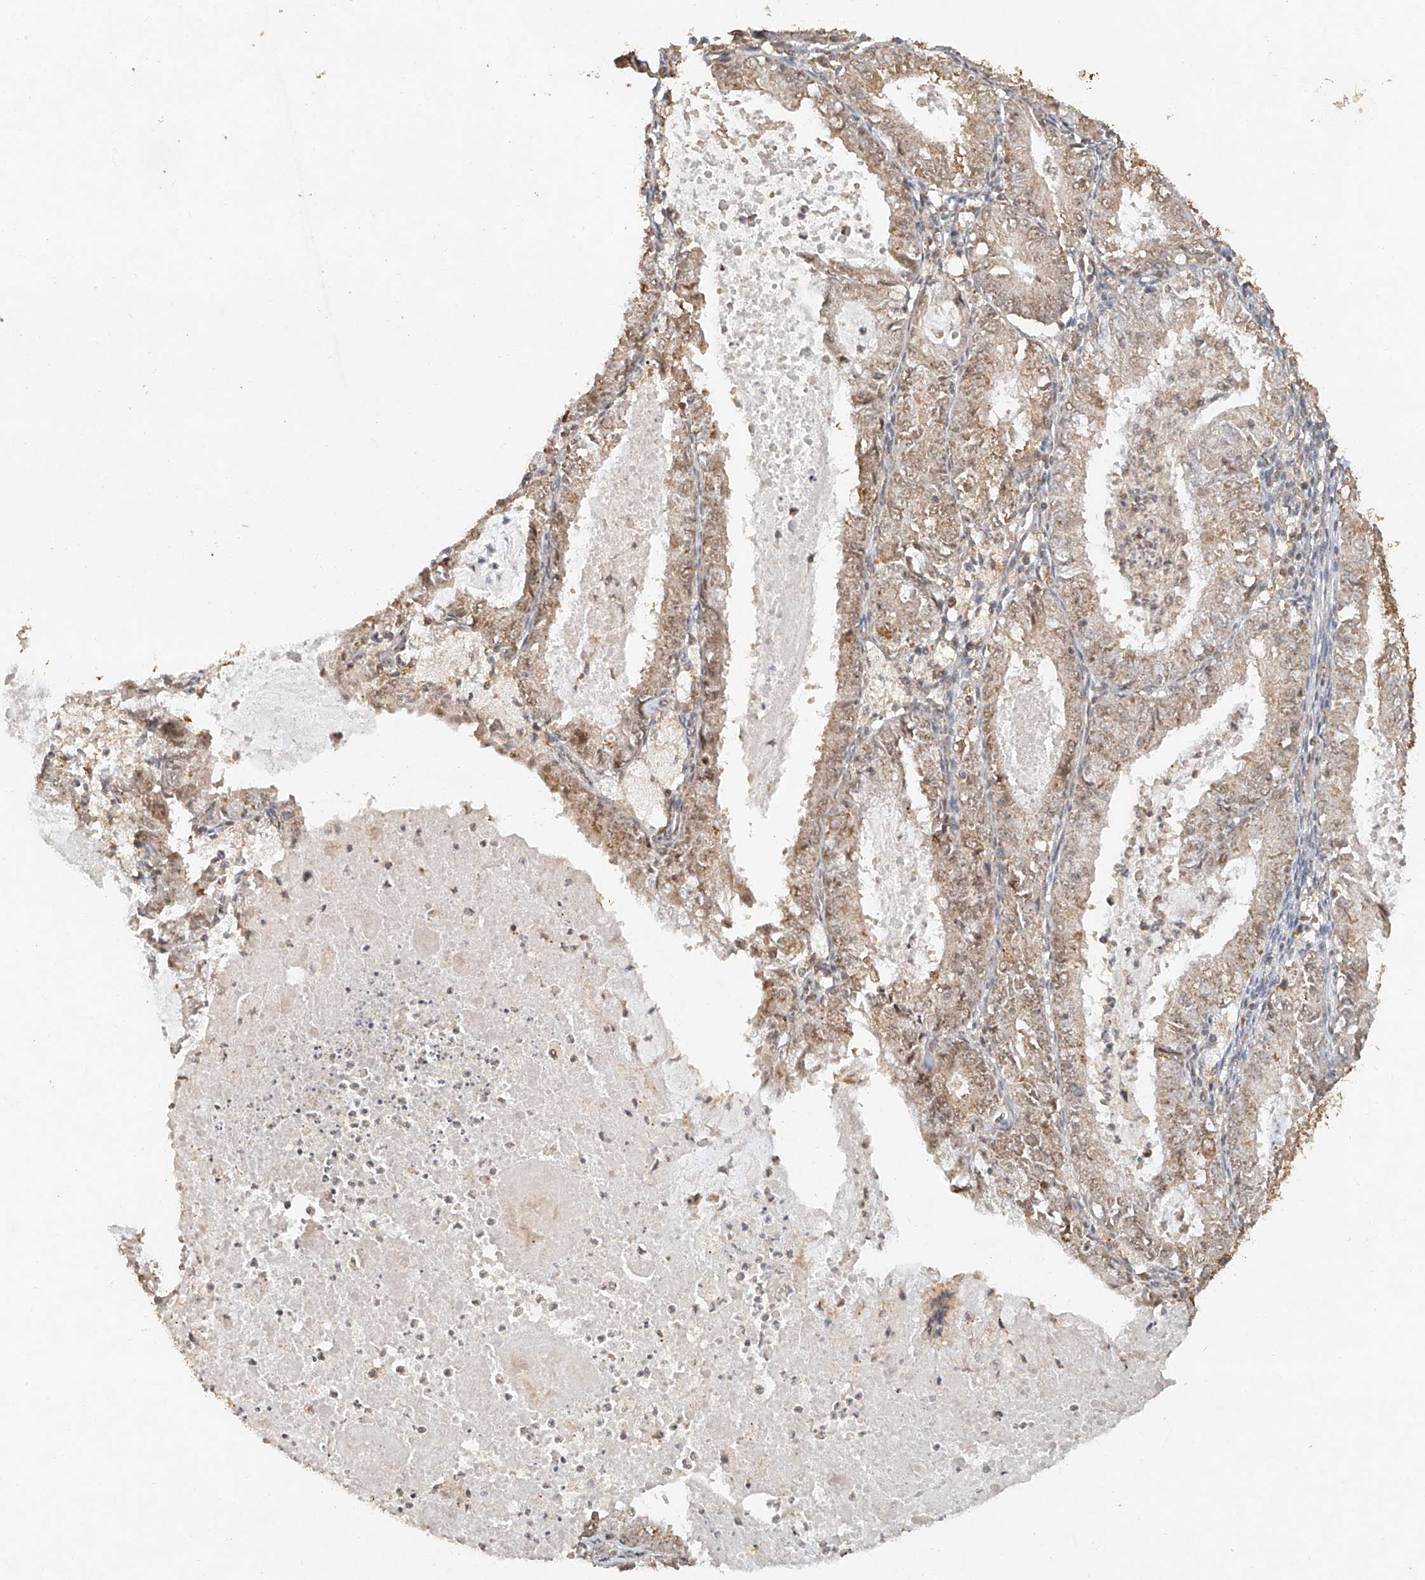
{"staining": {"intensity": "moderate", "quantity": ">75%", "location": "cytoplasmic/membranous"}, "tissue": "endometrial cancer", "cell_type": "Tumor cells", "image_type": "cancer", "snomed": [{"axis": "morphology", "description": "Adenocarcinoma, NOS"}, {"axis": "topography", "description": "Endometrium"}], "caption": "The image exhibits a brown stain indicating the presence of a protein in the cytoplasmic/membranous of tumor cells in endometrial cancer (adenocarcinoma). (Stains: DAB (3,3'-diaminobenzidine) in brown, nuclei in blue, Microscopy: brightfield microscopy at high magnification).", "gene": "CXorf58", "patient": {"sex": "female", "age": 57}}